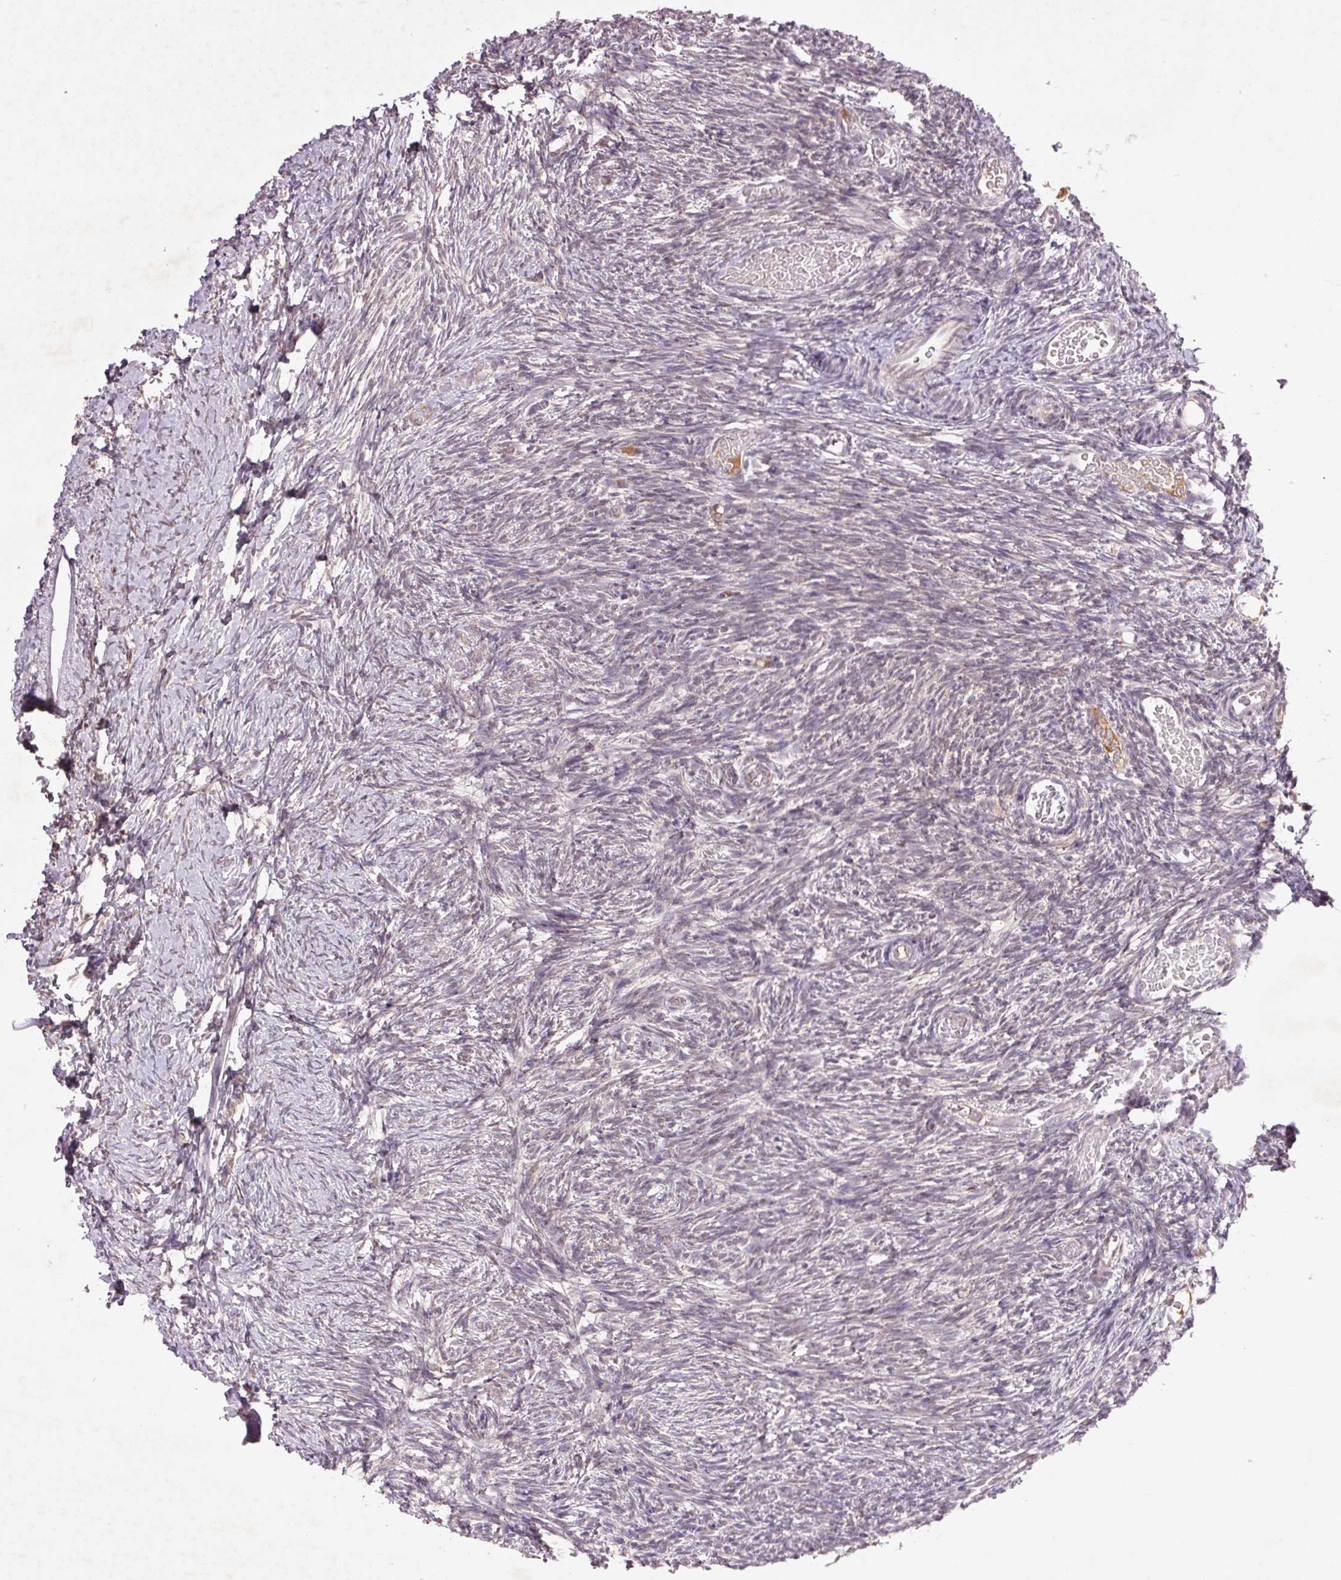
{"staining": {"intensity": "weak", "quantity": "25%-75%", "location": "nuclear"}, "tissue": "ovary", "cell_type": "Follicle cells", "image_type": "normal", "snomed": [{"axis": "morphology", "description": "Normal tissue, NOS"}, {"axis": "topography", "description": "Ovary"}], "caption": "Weak nuclear expression is appreciated in approximately 25%-75% of follicle cells in benign ovary. (IHC, brightfield microscopy, high magnification).", "gene": "FAM168B", "patient": {"sex": "female", "age": 39}}